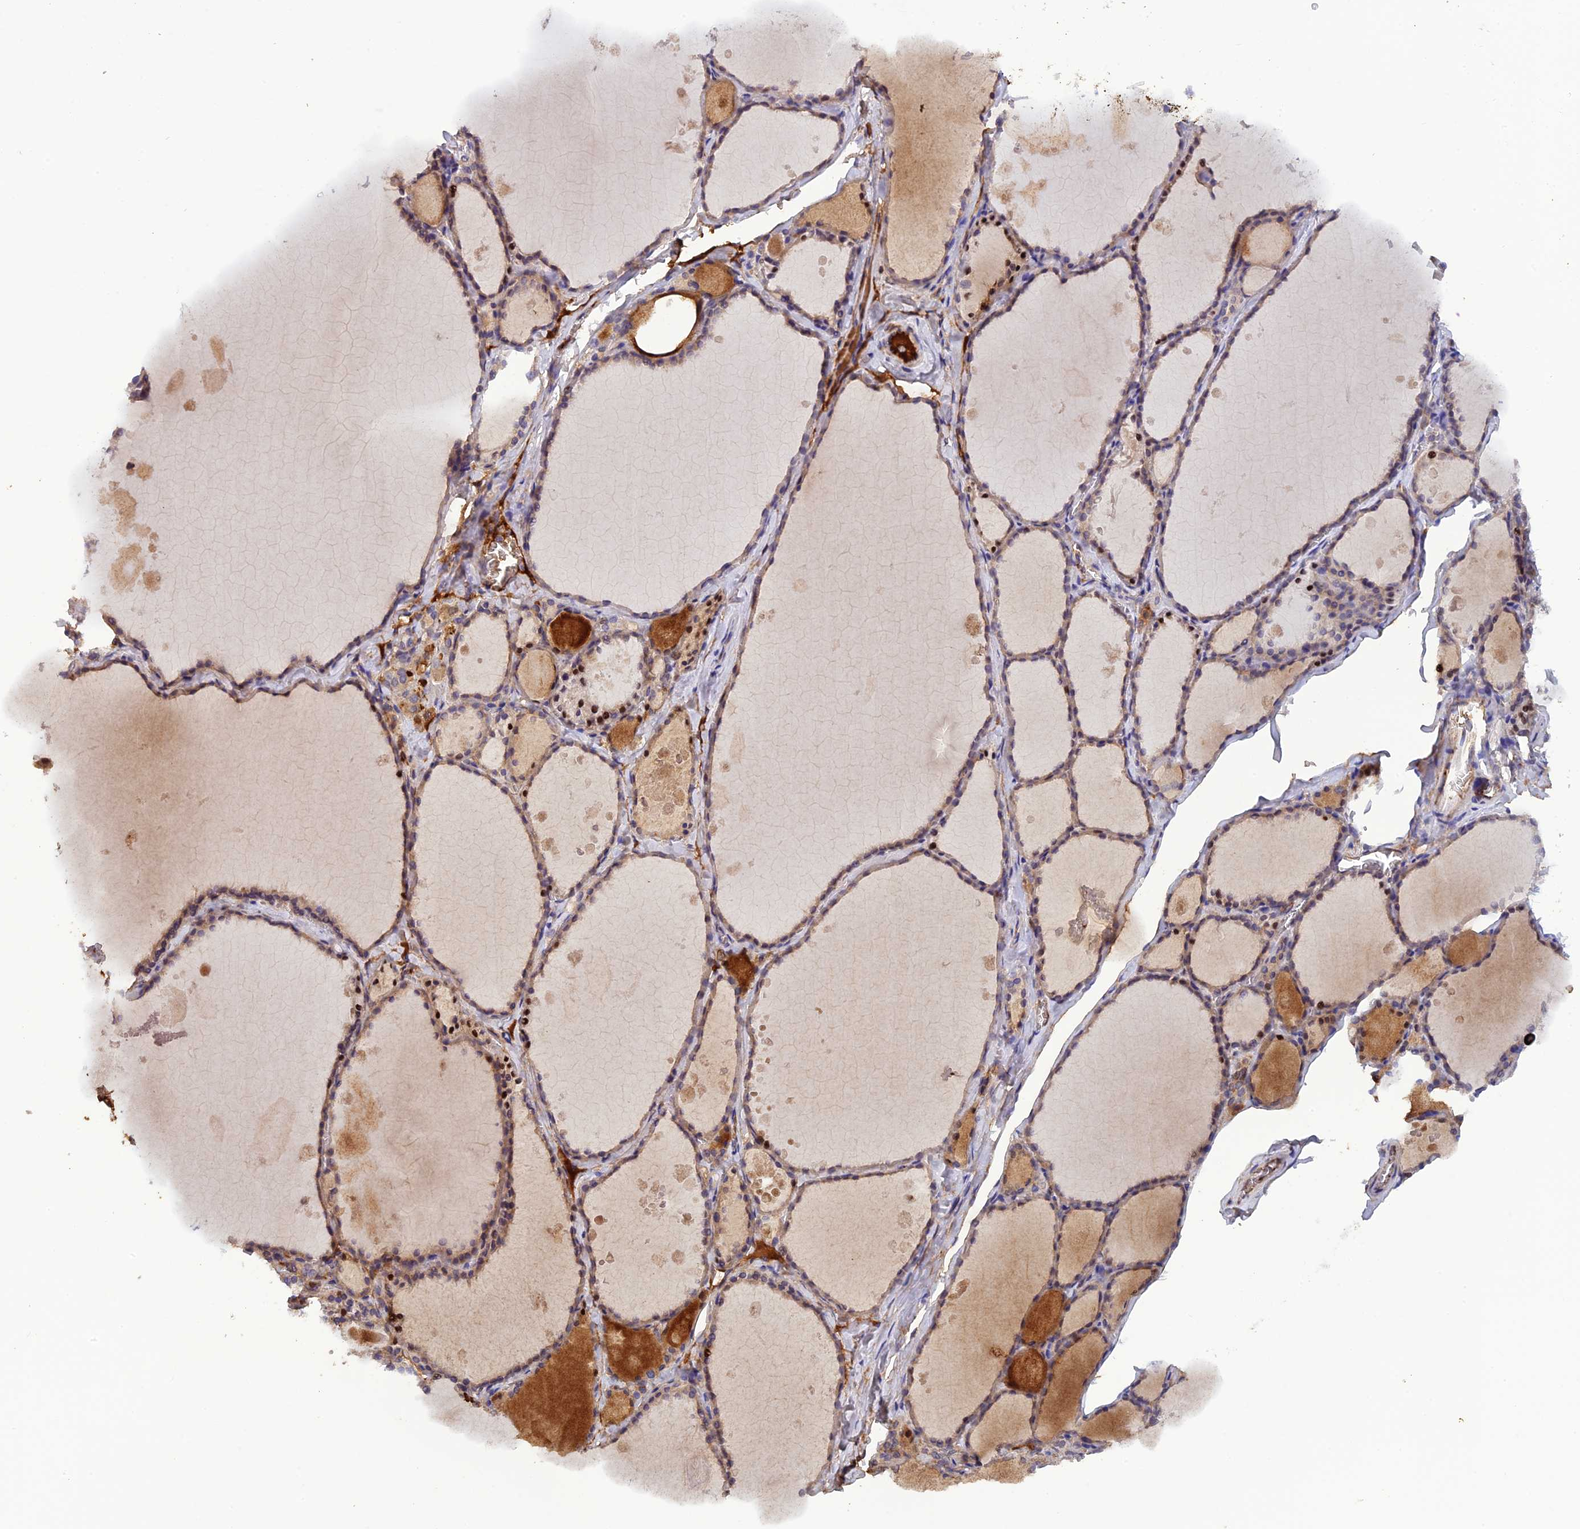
{"staining": {"intensity": "moderate", "quantity": "25%-75%", "location": "cytoplasmic/membranous,nuclear"}, "tissue": "thyroid gland", "cell_type": "Glandular cells", "image_type": "normal", "snomed": [{"axis": "morphology", "description": "Normal tissue, NOS"}, {"axis": "topography", "description": "Thyroid gland"}], "caption": "Immunohistochemistry (IHC) staining of unremarkable thyroid gland, which shows medium levels of moderate cytoplasmic/membranous,nuclear staining in about 25%-75% of glandular cells indicating moderate cytoplasmic/membranous,nuclear protein positivity. The staining was performed using DAB (brown) for protein detection and nuclei were counterstained in hematoxylin (blue).", "gene": "PZP", "patient": {"sex": "male", "age": 56}}